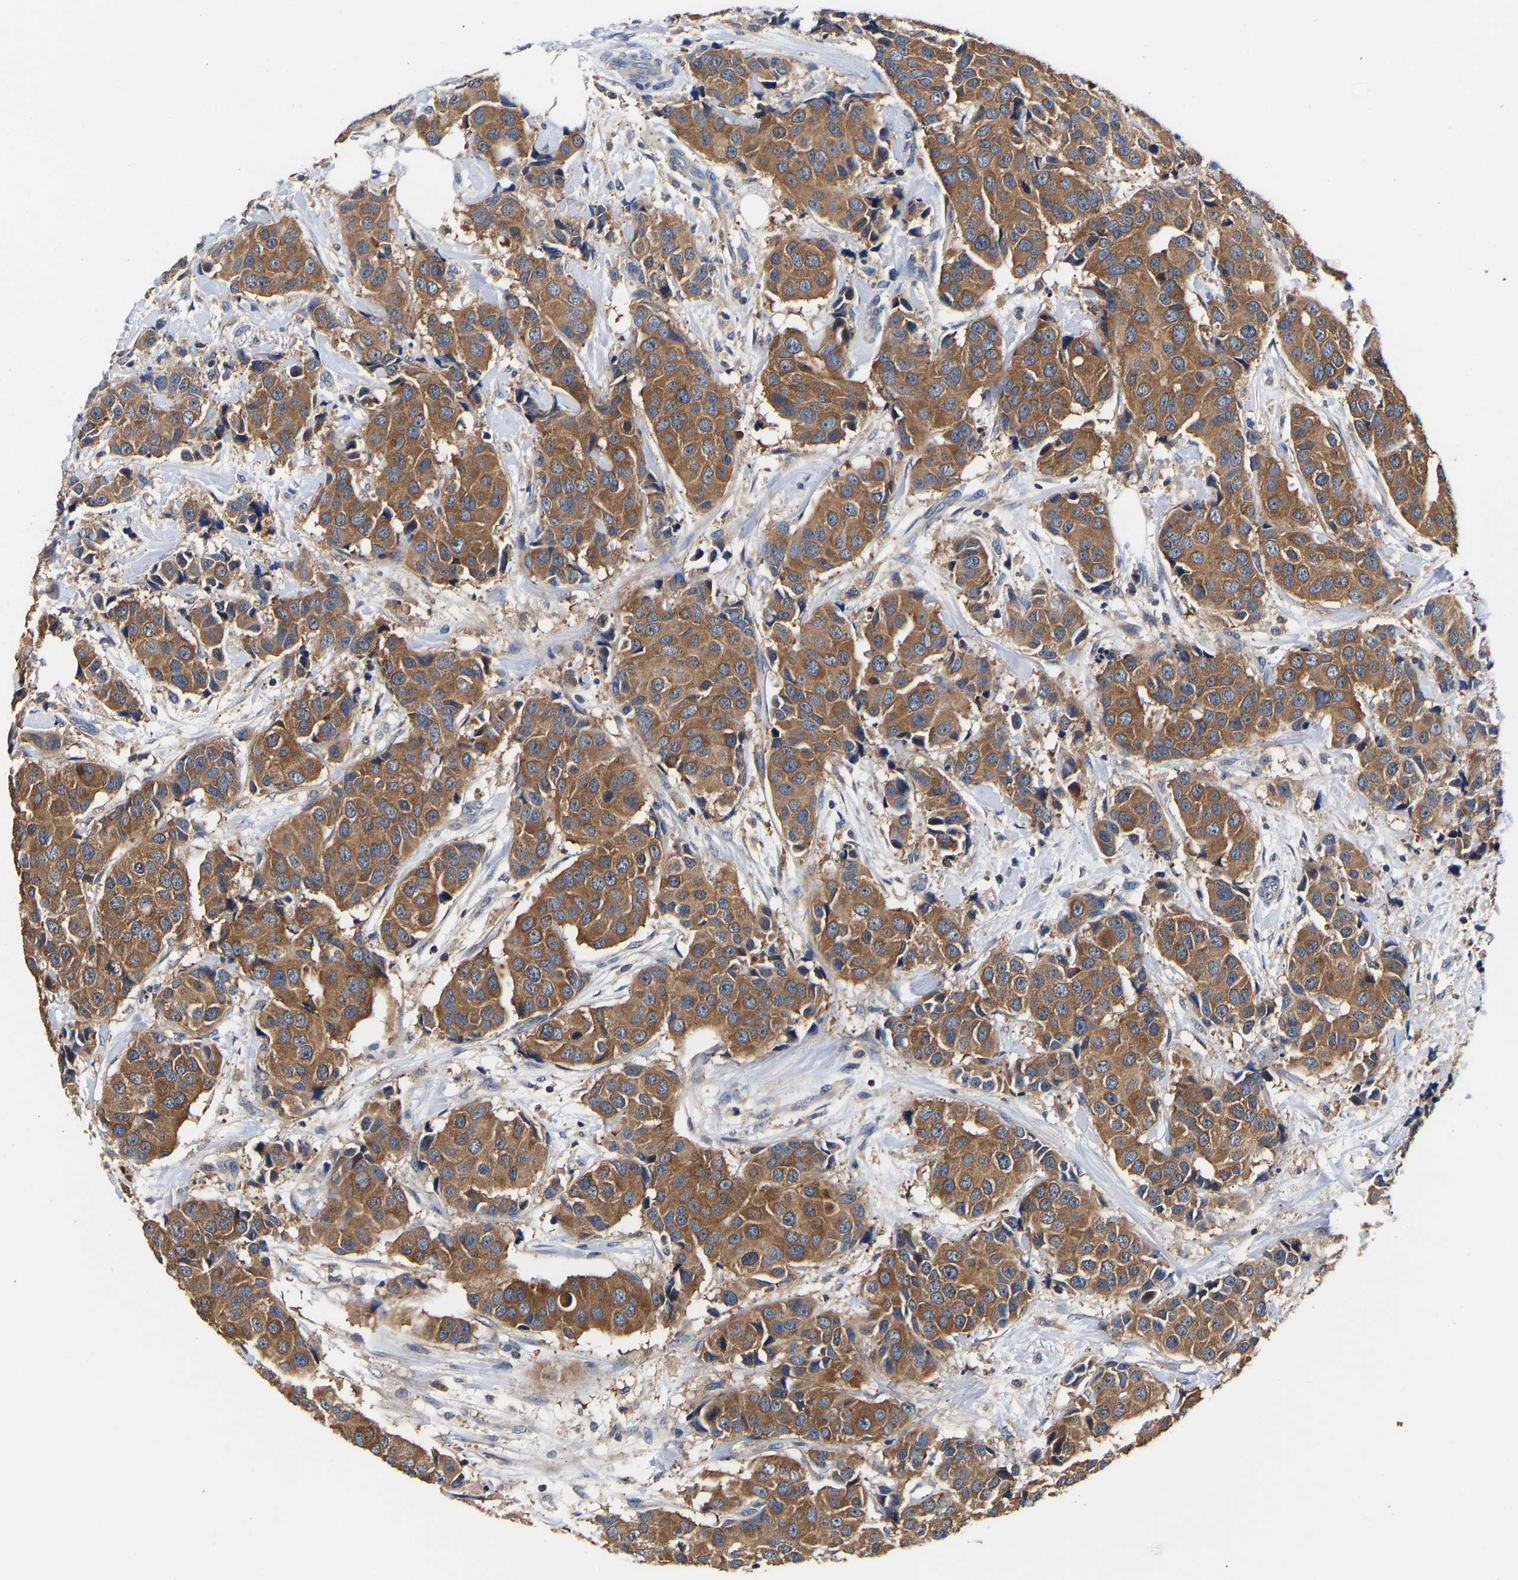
{"staining": {"intensity": "moderate", "quantity": ">75%", "location": "cytoplasmic/membranous"}, "tissue": "breast cancer", "cell_type": "Tumor cells", "image_type": "cancer", "snomed": [{"axis": "morphology", "description": "Normal tissue, NOS"}, {"axis": "morphology", "description": "Duct carcinoma"}, {"axis": "topography", "description": "Breast"}], "caption": "There is medium levels of moderate cytoplasmic/membranous staining in tumor cells of breast cancer (invasive ductal carcinoma), as demonstrated by immunohistochemical staining (brown color).", "gene": "LRBA", "patient": {"sex": "female", "age": 39}}